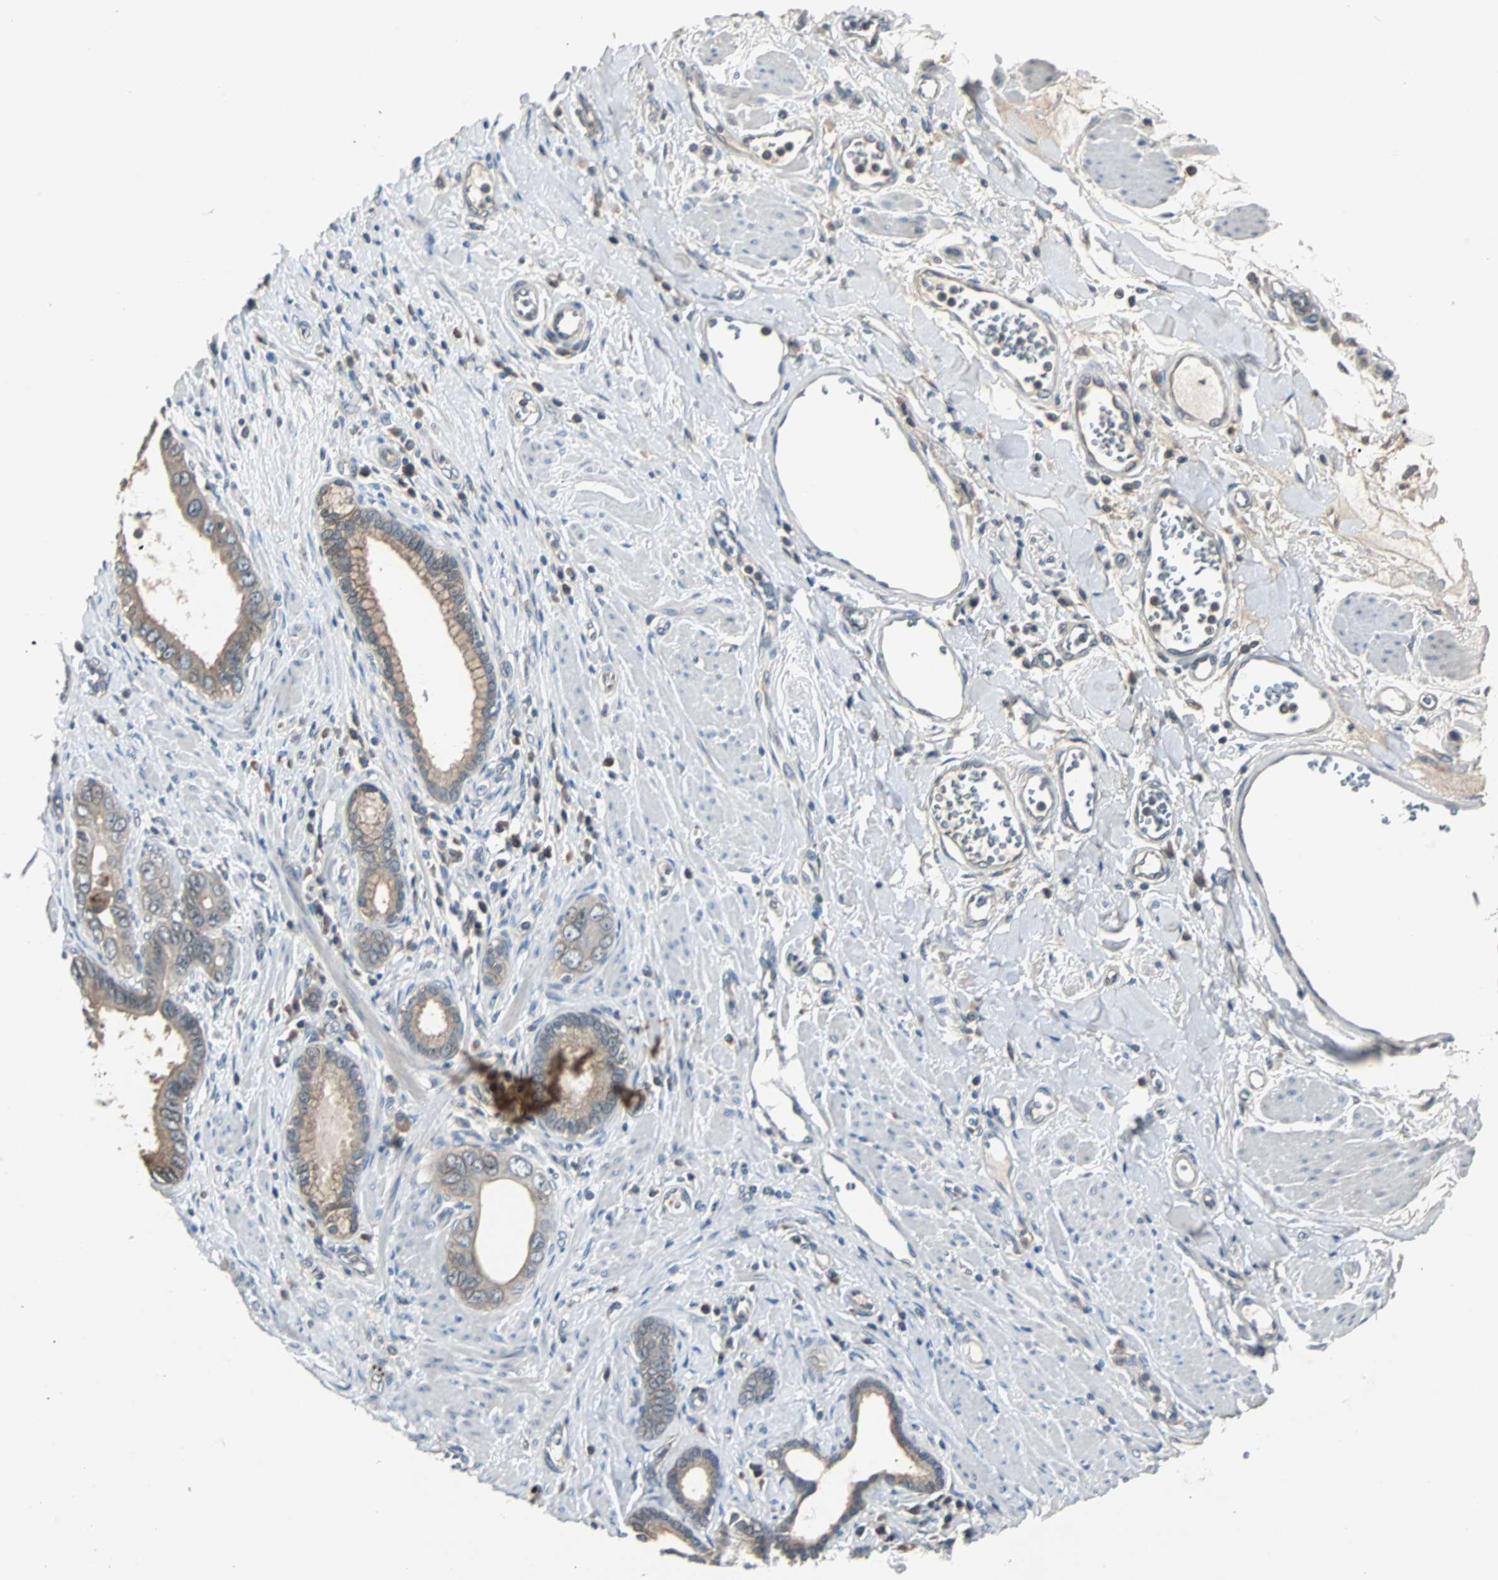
{"staining": {"intensity": "moderate", "quantity": ">75%", "location": "cytoplasmic/membranous"}, "tissue": "pancreatic cancer", "cell_type": "Tumor cells", "image_type": "cancer", "snomed": [{"axis": "morphology", "description": "Normal tissue, NOS"}, {"axis": "topography", "description": "Lymph node"}], "caption": "IHC (DAB (3,3'-diaminobenzidine)) staining of human pancreatic cancer reveals moderate cytoplasmic/membranous protein positivity in about >75% of tumor cells. (DAB (3,3'-diaminobenzidine) IHC, brown staining for protein, blue staining for nuclei).", "gene": "ARF1", "patient": {"sex": "male", "age": 50}}